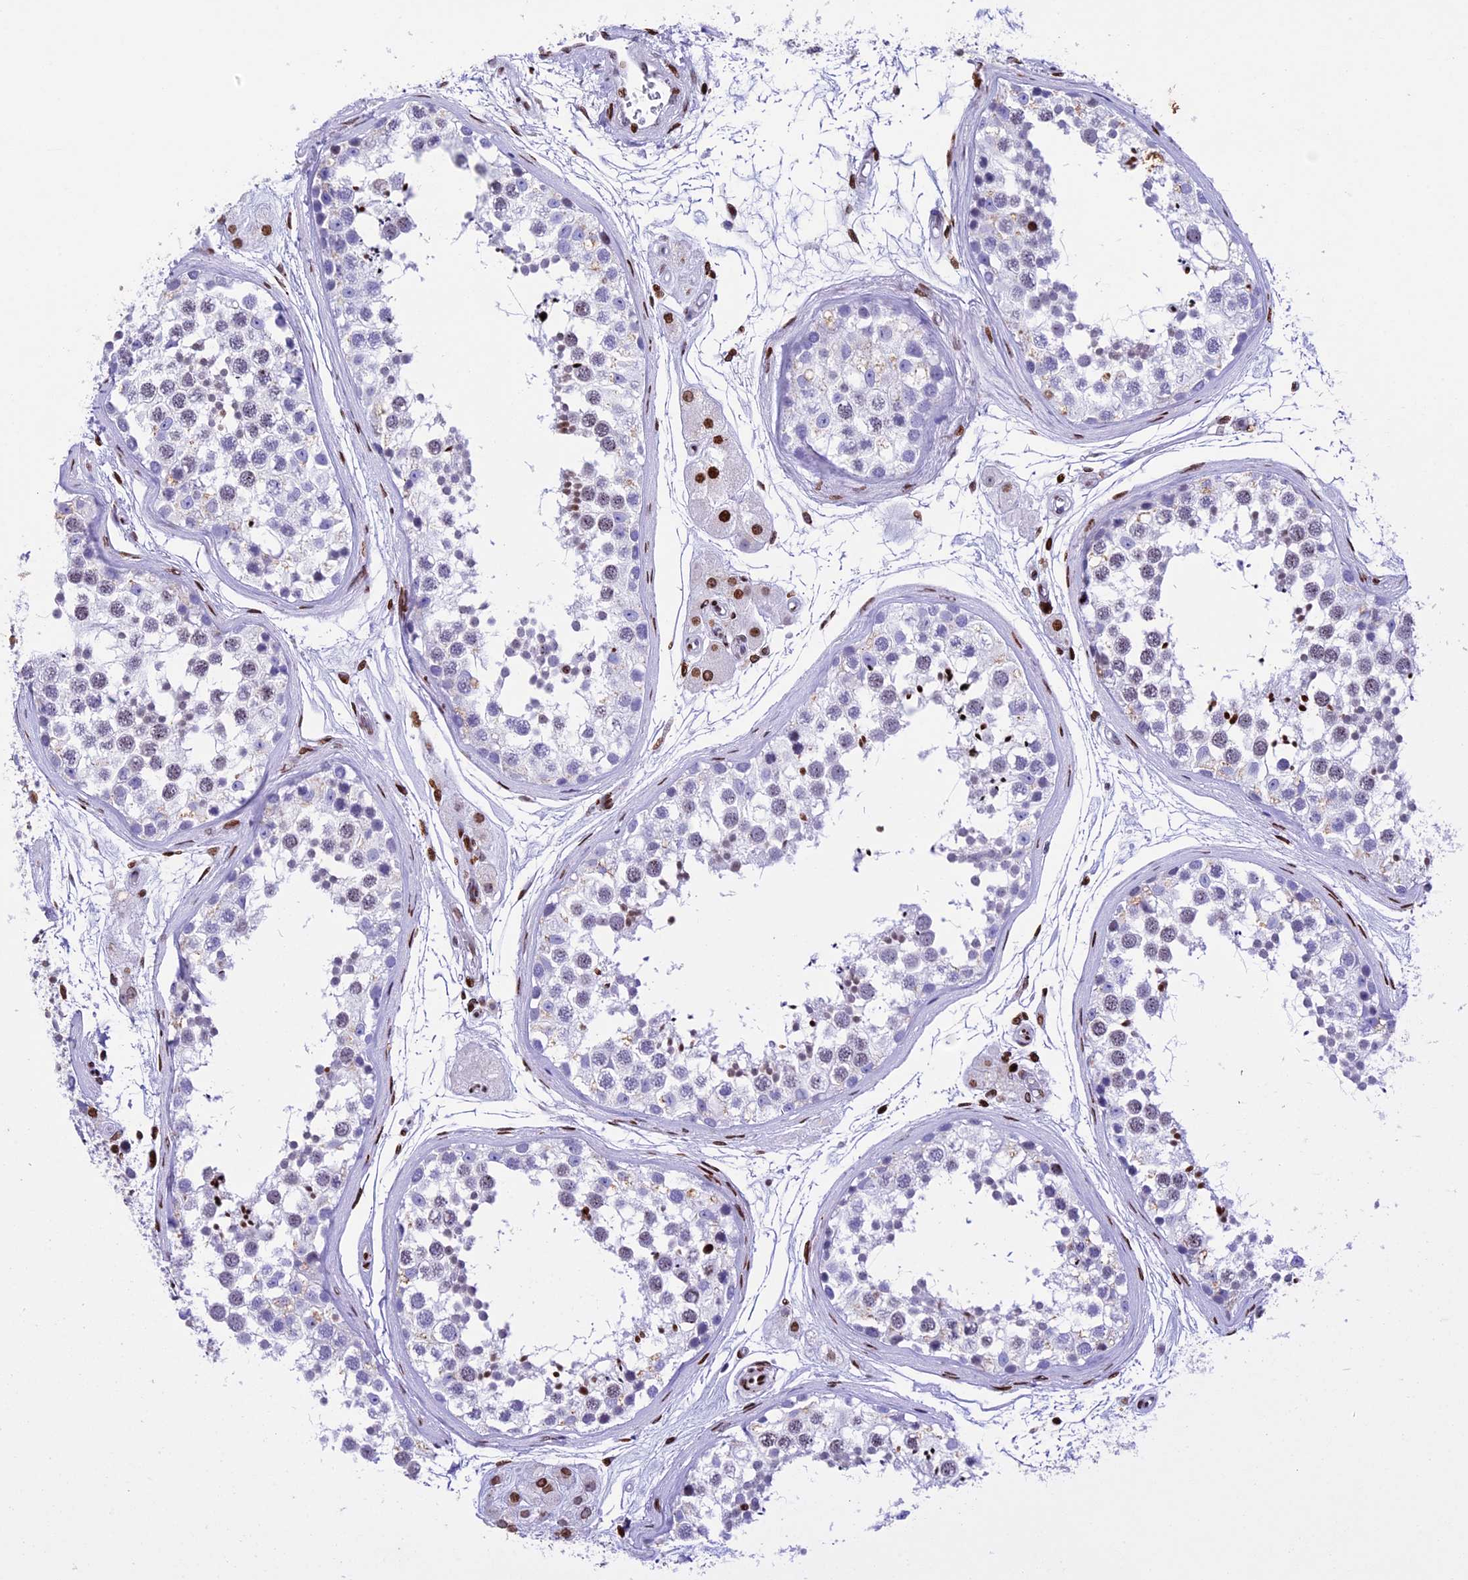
{"staining": {"intensity": "strong", "quantity": "<25%", "location": "nuclear"}, "tissue": "testis", "cell_type": "Cells in seminiferous ducts", "image_type": "normal", "snomed": [{"axis": "morphology", "description": "Normal tissue, NOS"}, {"axis": "topography", "description": "Testis"}], "caption": "DAB (3,3'-diaminobenzidine) immunohistochemical staining of benign testis reveals strong nuclear protein expression in approximately <25% of cells in seminiferous ducts. The protein of interest is stained brown, and the nuclei are stained in blue (DAB (3,3'-diaminobenzidine) IHC with brightfield microscopy, high magnification).", "gene": "BTBD3", "patient": {"sex": "male", "age": 56}}